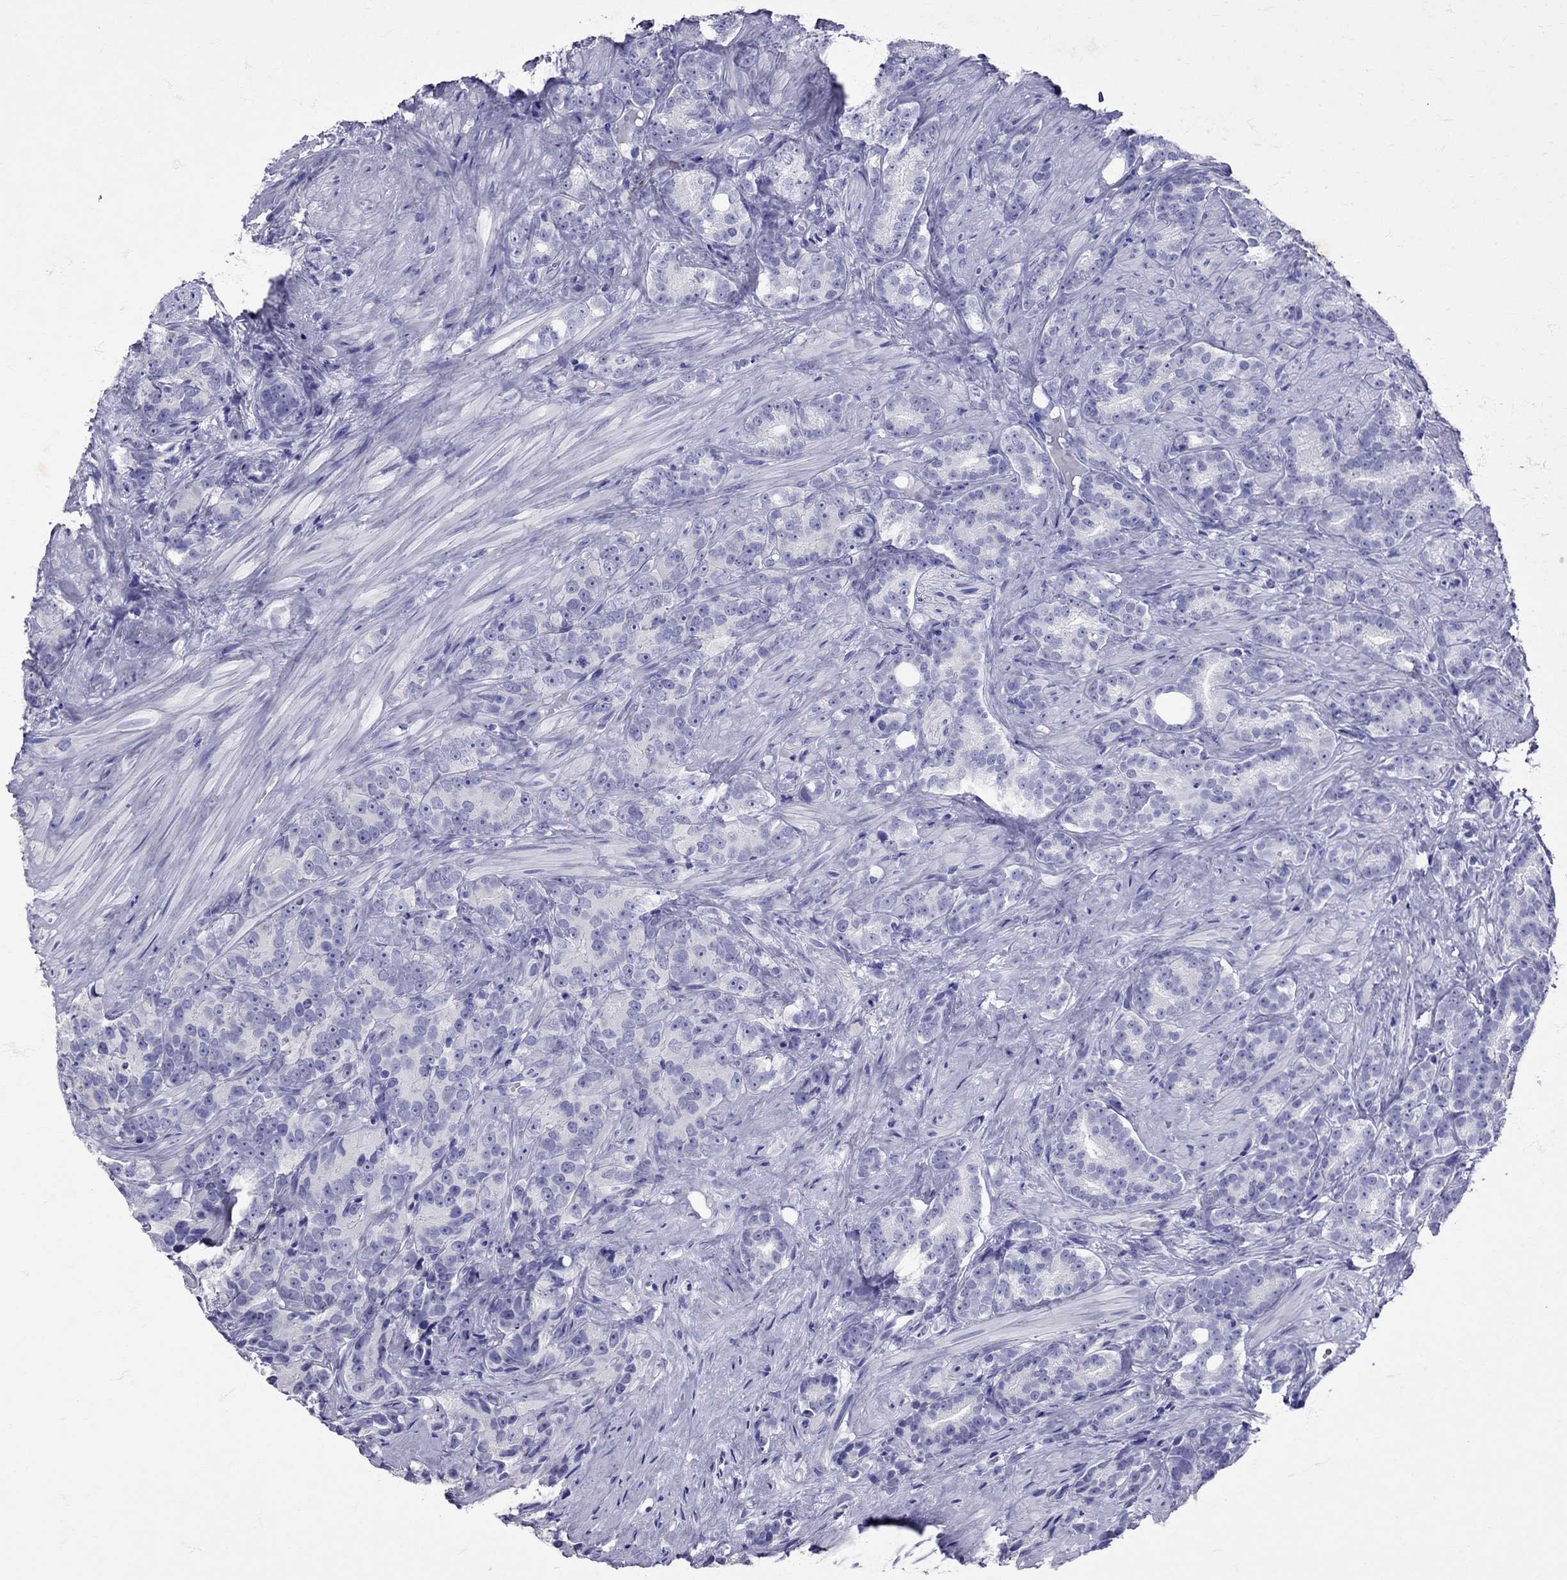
{"staining": {"intensity": "negative", "quantity": "none", "location": "none"}, "tissue": "prostate cancer", "cell_type": "Tumor cells", "image_type": "cancer", "snomed": [{"axis": "morphology", "description": "Adenocarcinoma, High grade"}, {"axis": "topography", "description": "Prostate"}], "caption": "Immunohistochemistry (IHC) image of human prostate cancer stained for a protein (brown), which displays no positivity in tumor cells.", "gene": "AVP", "patient": {"sex": "male", "age": 90}}